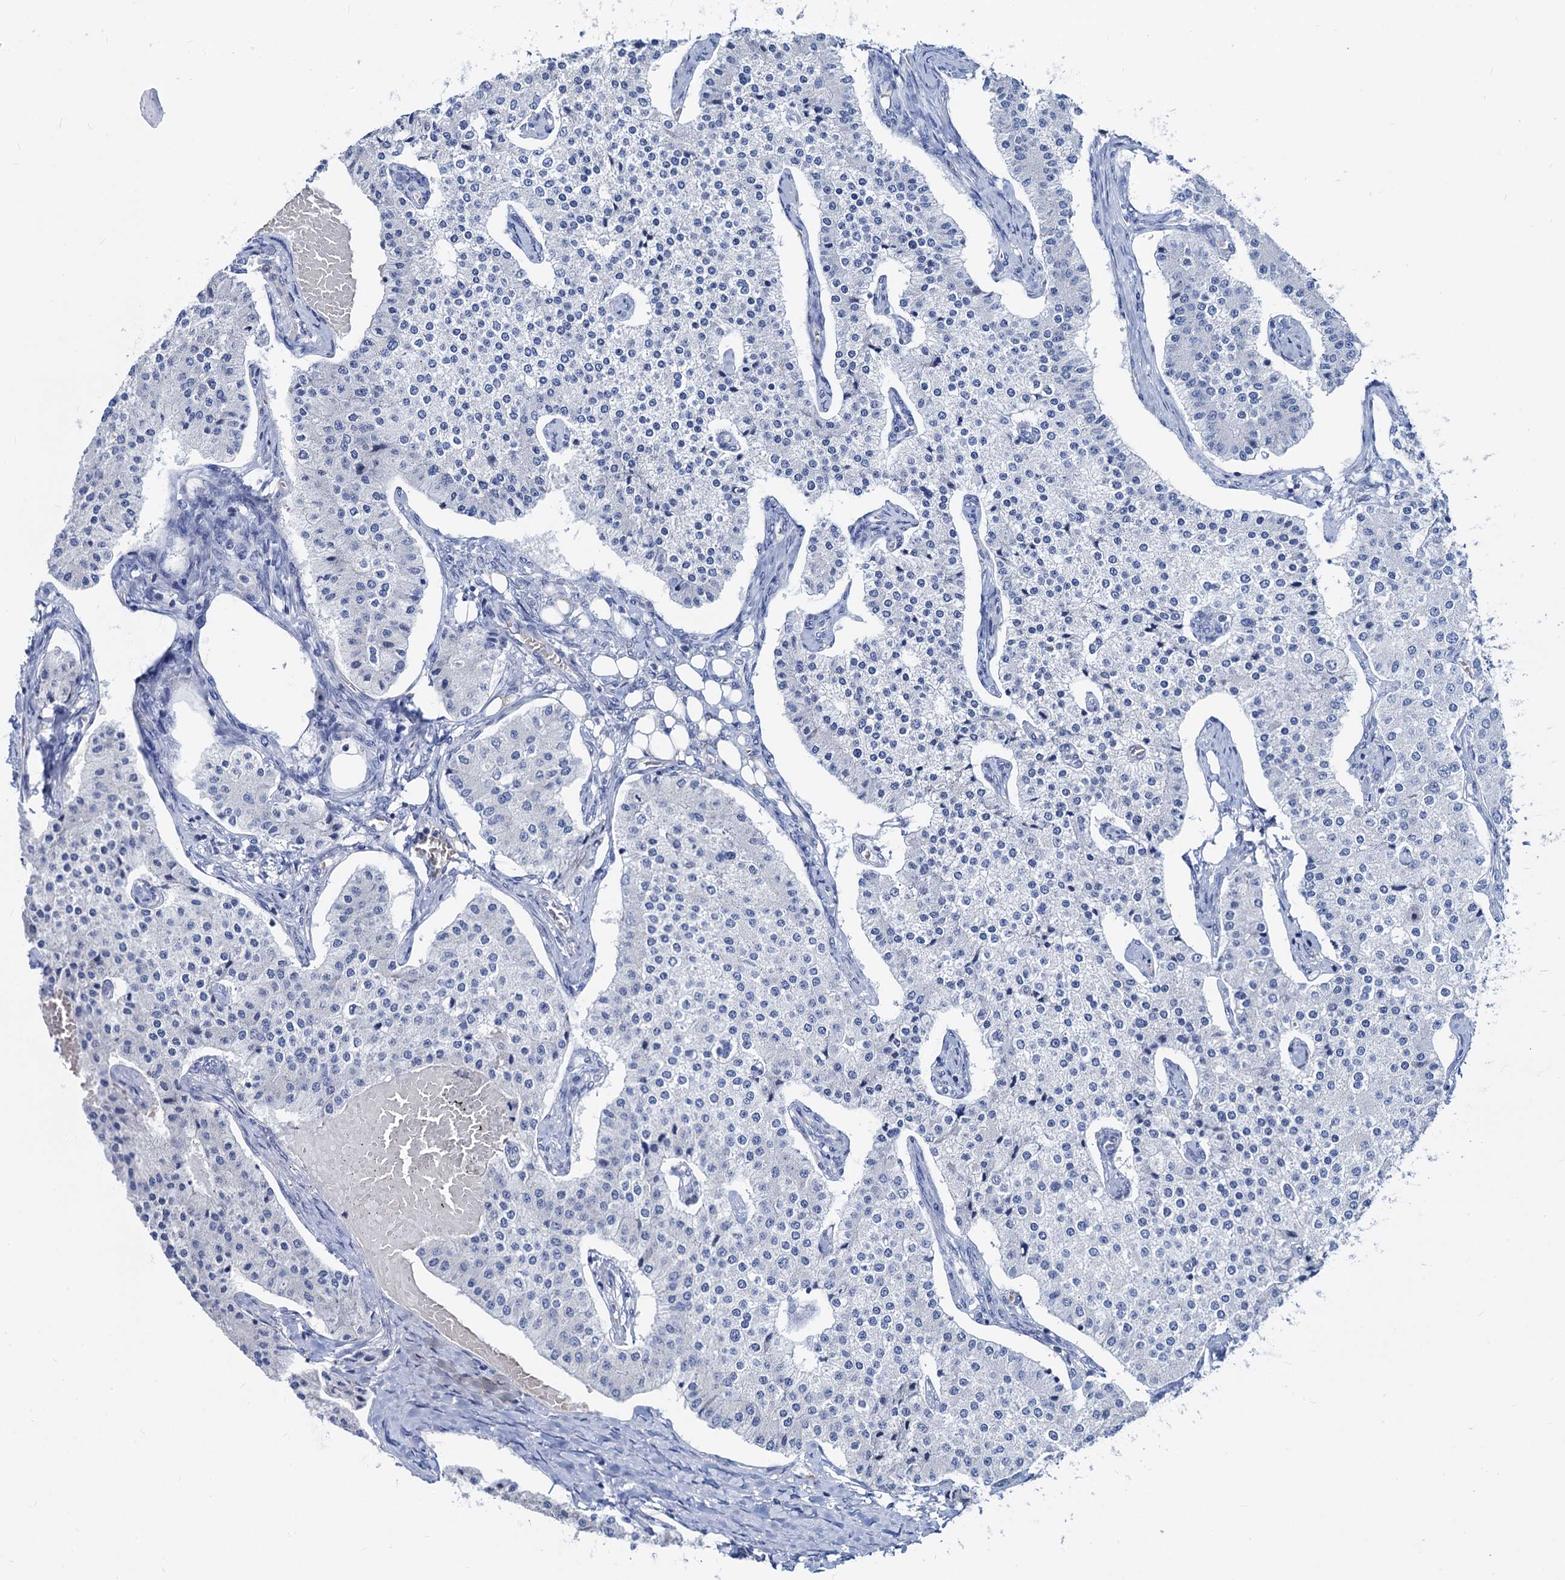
{"staining": {"intensity": "negative", "quantity": "none", "location": "none"}, "tissue": "carcinoid", "cell_type": "Tumor cells", "image_type": "cancer", "snomed": [{"axis": "morphology", "description": "Carcinoid, malignant, NOS"}, {"axis": "topography", "description": "Colon"}], "caption": "This is a micrograph of immunohistochemistry (IHC) staining of carcinoid, which shows no staining in tumor cells.", "gene": "RBP3", "patient": {"sex": "female", "age": 52}}